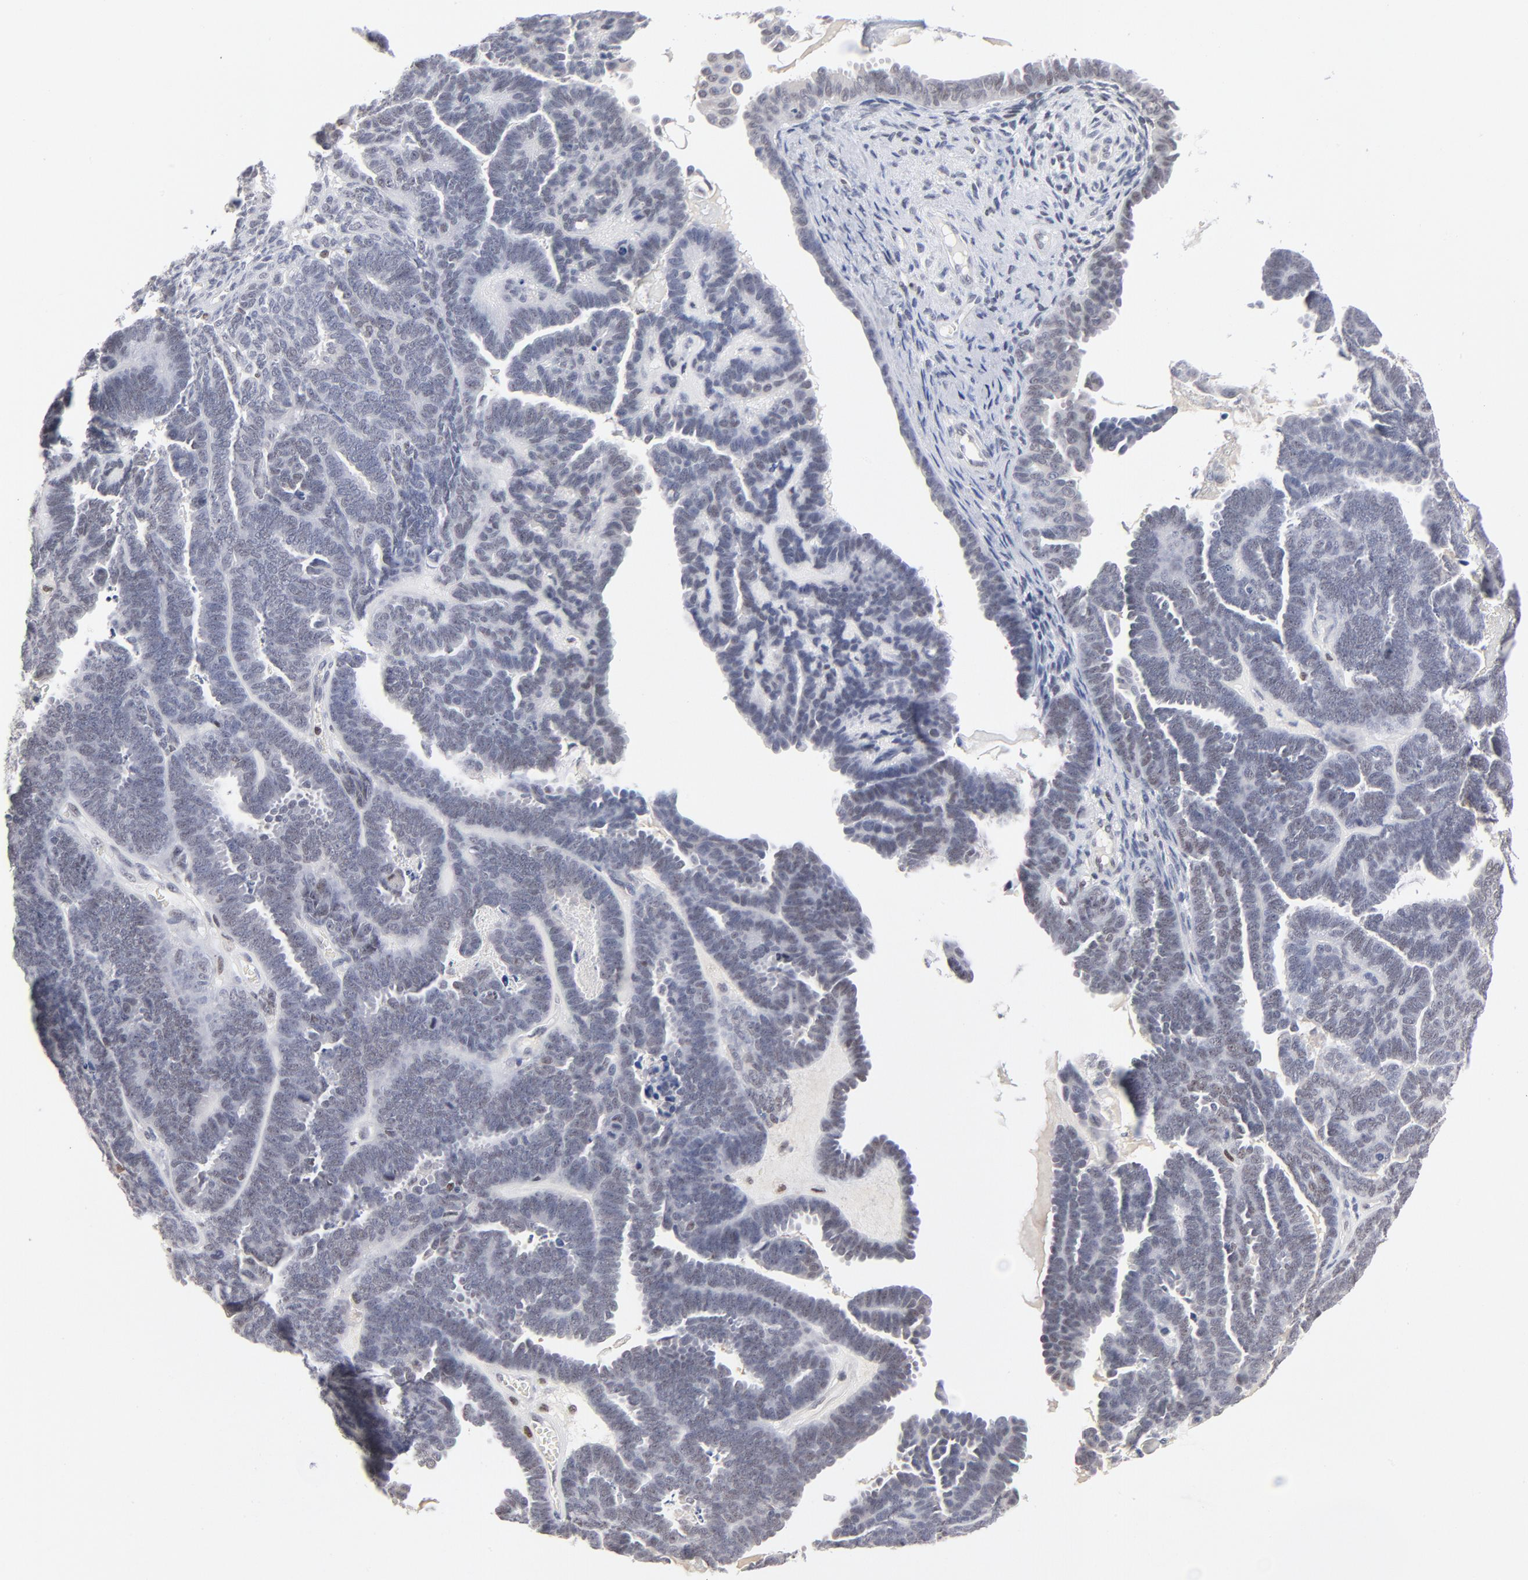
{"staining": {"intensity": "negative", "quantity": "none", "location": "none"}, "tissue": "endometrial cancer", "cell_type": "Tumor cells", "image_type": "cancer", "snomed": [{"axis": "morphology", "description": "Neoplasm, malignant, NOS"}, {"axis": "topography", "description": "Endometrium"}], "caption": "The image shows no staining of tumor cells in malignant neoplasm (endometrial). (Brightfield microscopy of DAB (3,3'-diaminobenzidine) immunohistochemistry at high magnification).", "gene": "MAX", "patient": {"sex": "female", "age": 74}}